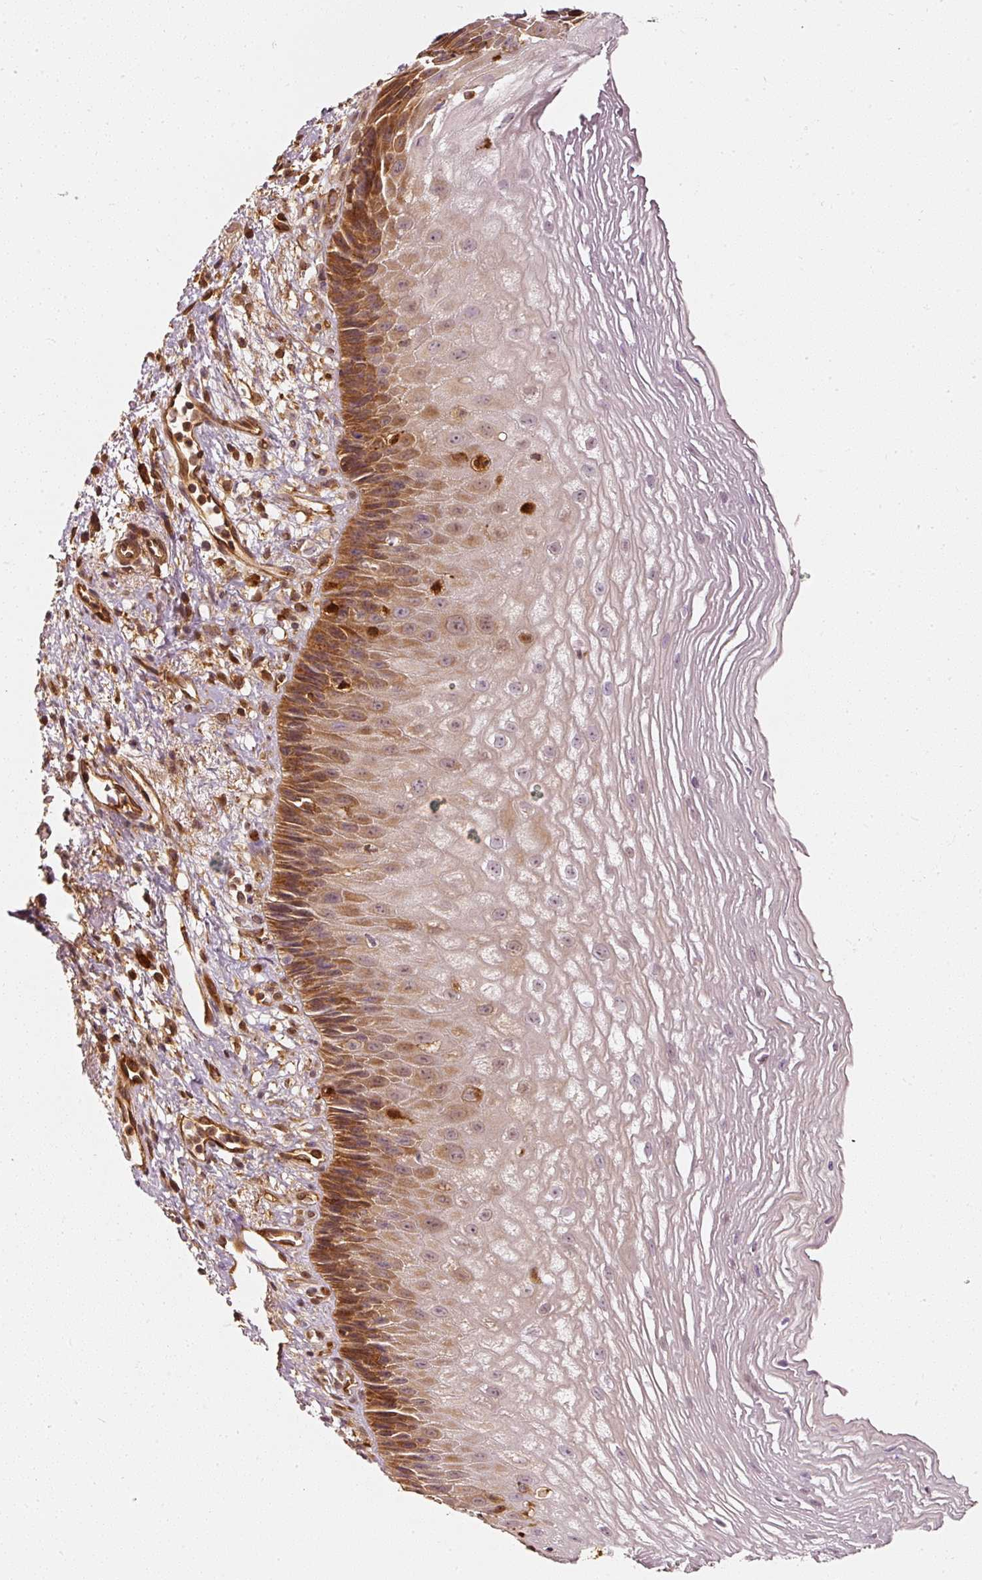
{"staining": {"intensity": "strong", "quantity": ">75%", "location": "cytoplasmic/membranous,nuclear"}, "tissue": "esophagus", "cell_type": "Squamous epithelial cells", "image_type": "normal", "snomed": [{"axis": "morphology", "description": "Normal tissue, NOS"}, {"axis": "topography", "description": "Esophagus"}], "caption": "This is an image of IHC staining of normal esophagus, which shows strong positivity in the cytoplasmic/membranous,nuclear of squamous epithelial cells.", "gene": "ASMTL", "patient": {"sex": "male", "age": 60}}